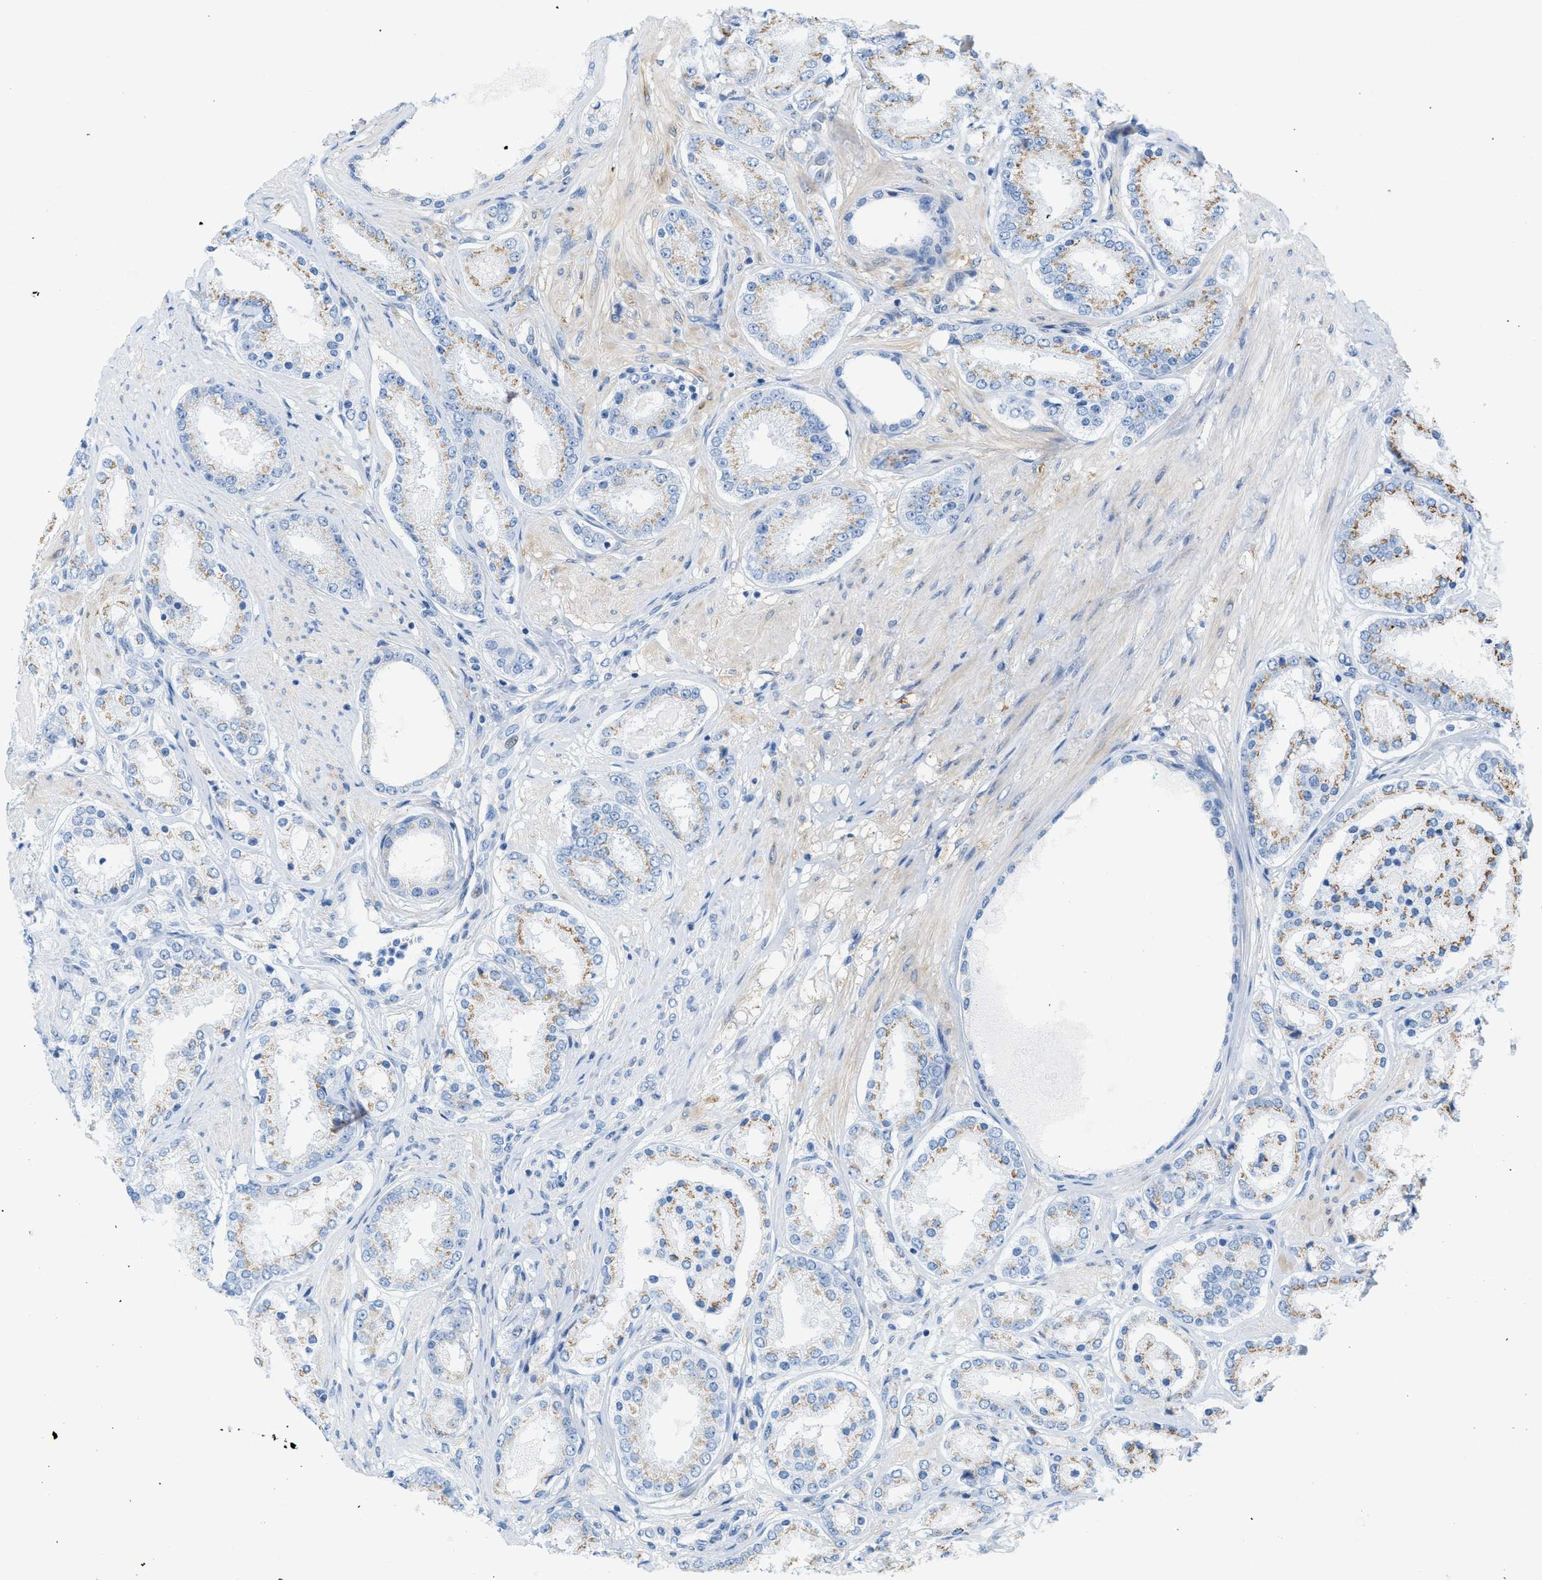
{"staining": {"intensity": "weak", "quantity": "25%-75%", "location": "cytoplasmic/membranous"}, "tissue": "prostate cancer", "cell_type": "Tumor cells", "image_type": "cancer", "snomed": [{"axis": "morphology", "description": "Adenocarcinoma, Low grade"}, {"axis": "topography", "description": "Prostate"}], "caption": "This is an image of immunohistochemistry (IHC) staining of prostate cancer, which shows weak positivity in the cytoplasmic/membranous of tumor cells.", "gene": "ASGR1", "patient": {"sex": "male", "age": 63}}